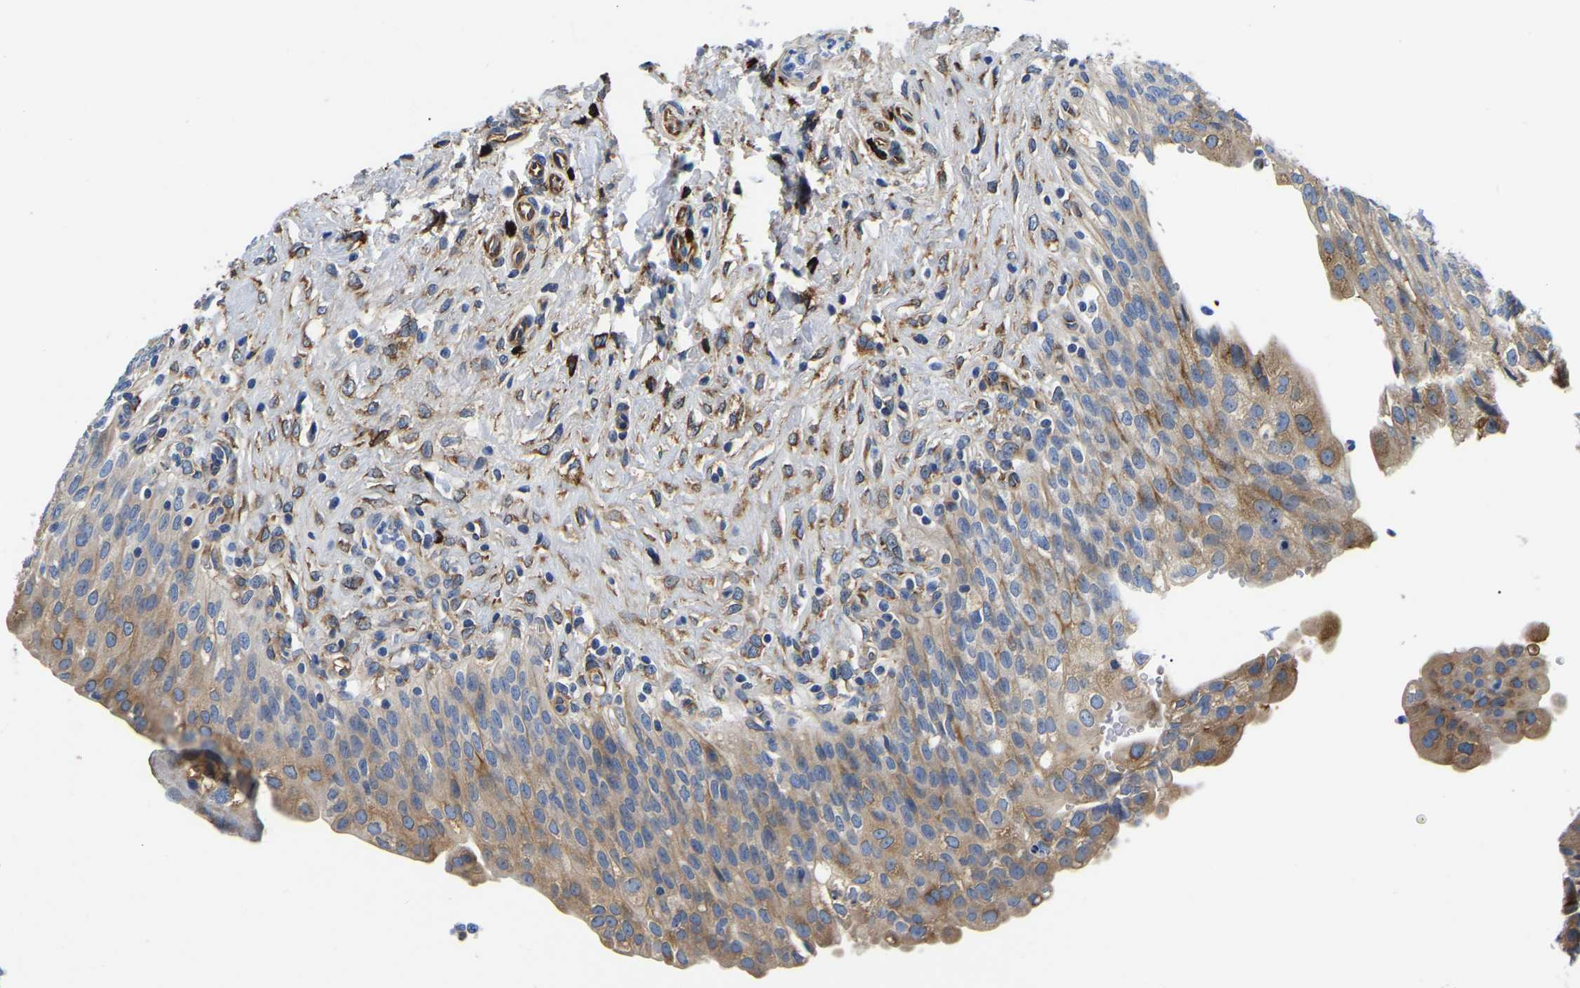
{"staining": {"intensity": "weak", "quantity": "25%-75%", "location": "cytoplasmic/membranous"}, "tissue": "urinary bladder", "cell_type": "Urothelial cells", "image_type": "normal", "snomed": [{"axis": "morphology", "description": "Urothelial carcinoma, High grade"}, {"axis": "topography", "description": "Urinary bladder"}], "caption": "IHC photomicrograph of benign urinary bladder: urinary bladder stained using immunohistochemistry displays low levels of weak protein expression localized specifically in the cytoplasmic/membranous of urothelial cells, appearing as a cytoplasmic/membranous brown color.", "gene": "DUSP8", "patient": {"sex": "male", "age": 46}}